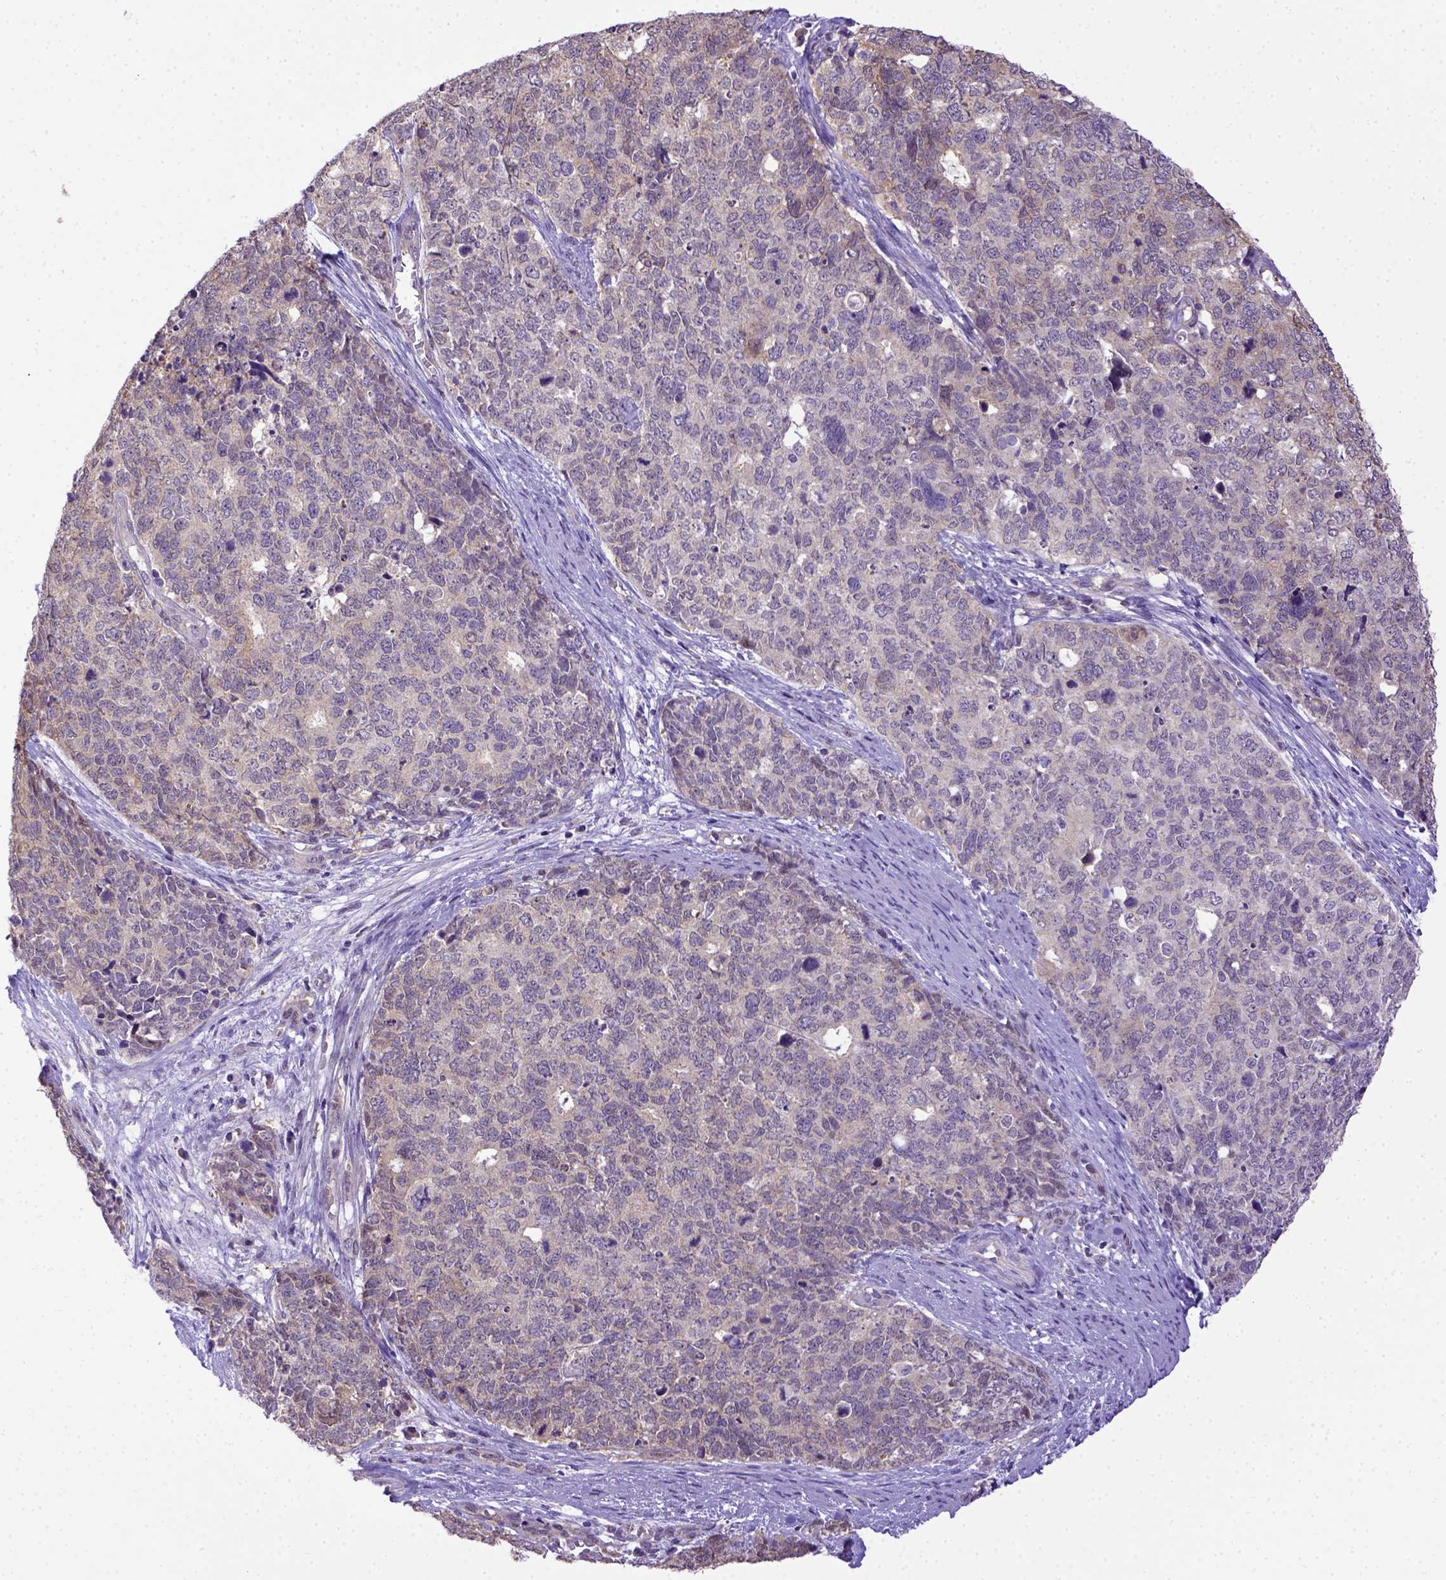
{"staining": {"intensity": "weak", "quantity": "25%-75%", "location": "cytoplasmic/membranous"}, "tissue": "cervical cancer", "cell_type": "Tumor cells", "image_type": "cancer", "snomed": [{"axis": "morphology", "description": "Squamous cell carcinoma, NOS"}, {"axis": "topography", "description": "Cervix"}], "caption": "Immunohistochemical staining of squamous cell carcinoma (cervical) shows low levels of weak cytoplasmic/membranous positivity in approximately 25%-75% of tumor cells.", "gene": "BTN1A1", "patient": {"sex": "female", "age": 63}}